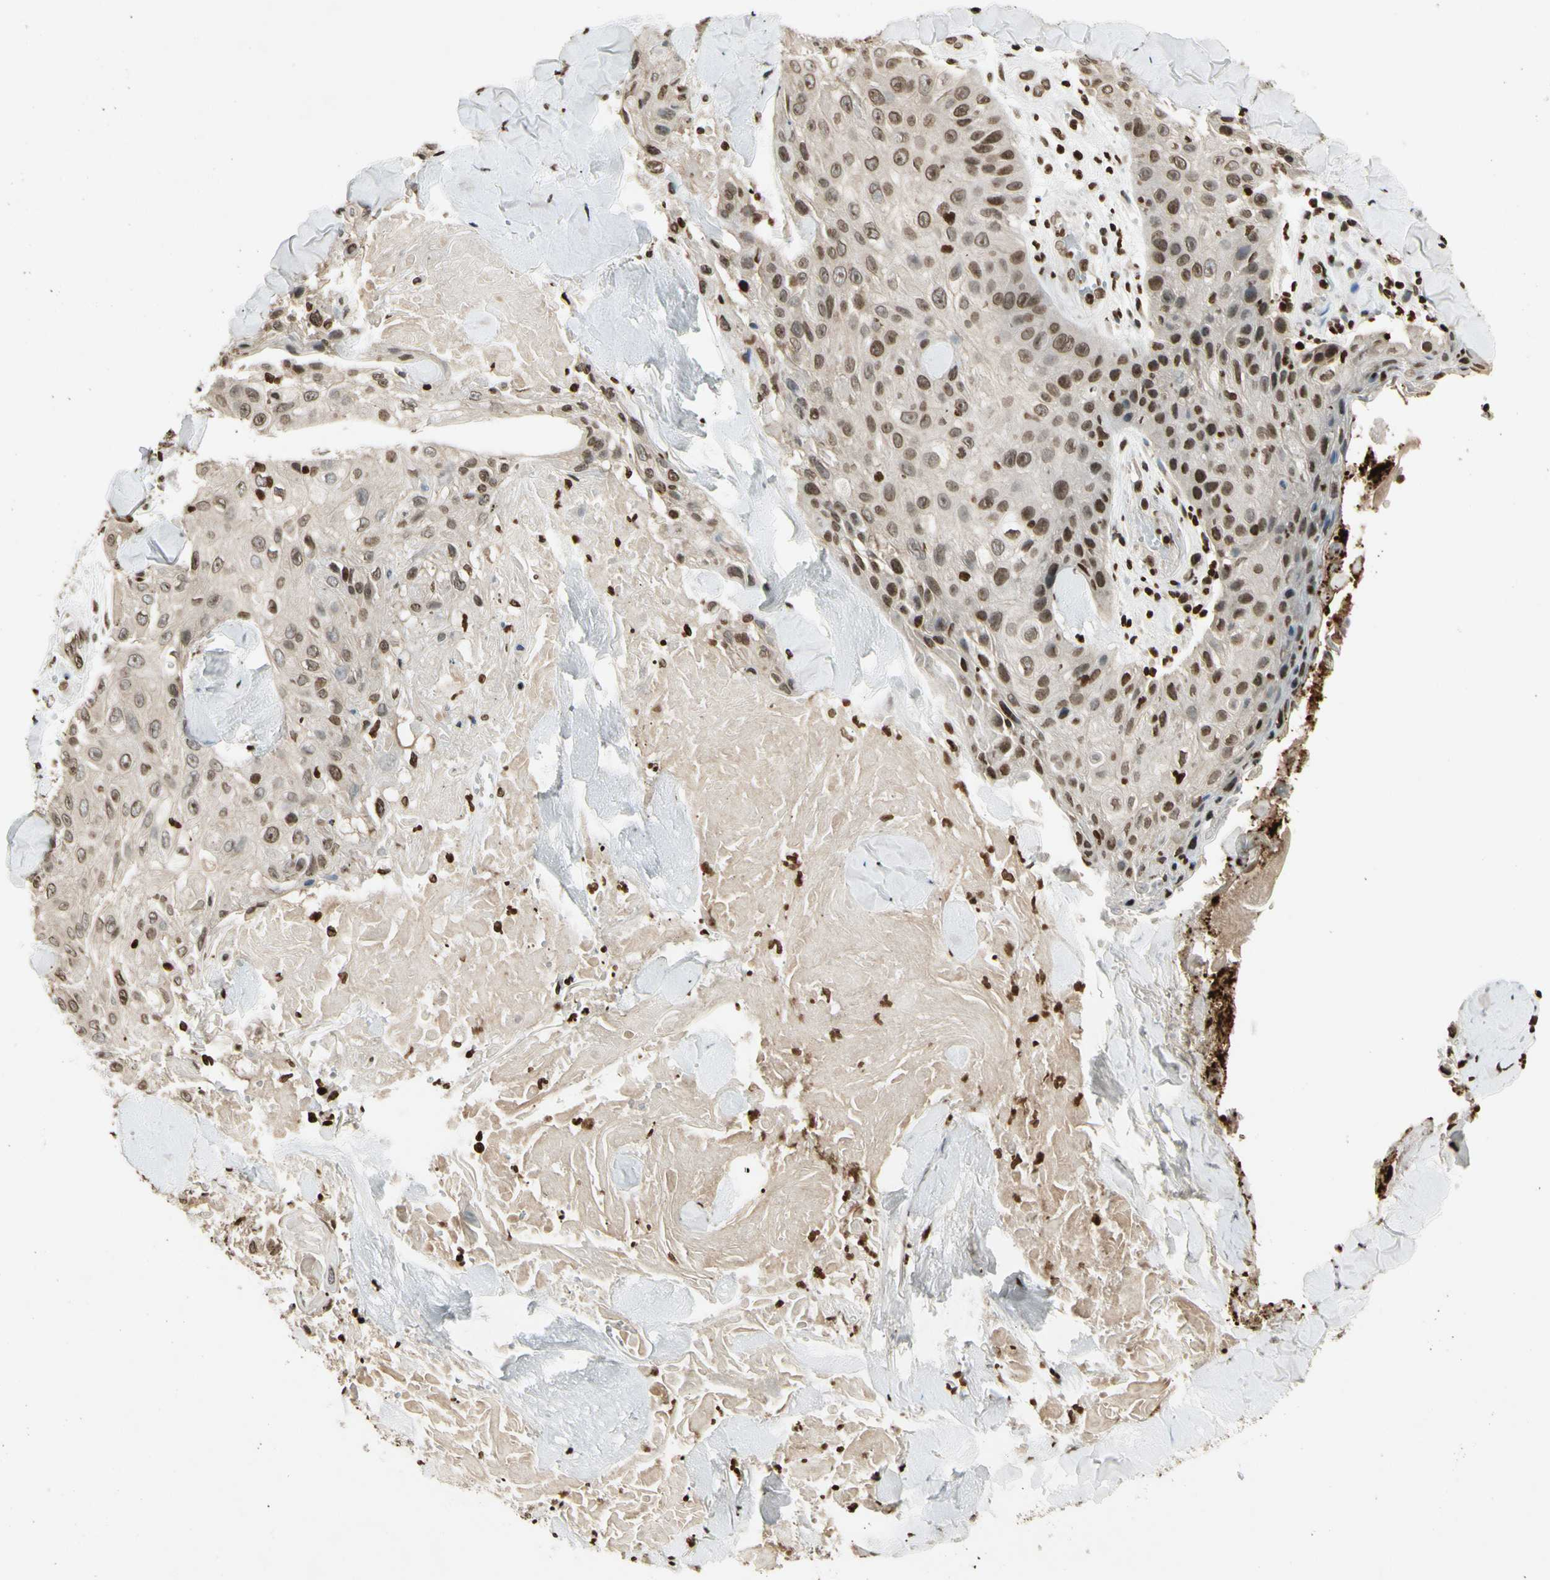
{"staining": {"intensity": "moderate", "quantity": "25%-75%", "location": "nuclear"}, "tissue": "skin cancer", "cell_type": "Tumor cells", "image_type": "cancer", "snomed": [{"axis": "morphology", "description": "Squamous cell carcinoma, NOS"}, {"axis": "topography", "description": "Skin"}], "caption": "This is a photomicrograph of immunohistochemistry (IHC) staining of skin squamous cell carcinoma, which shows moderate expression in the nuclear of tumor cells.", "gene": "RORA", "patient": {"sex": "male", "age": 86}}